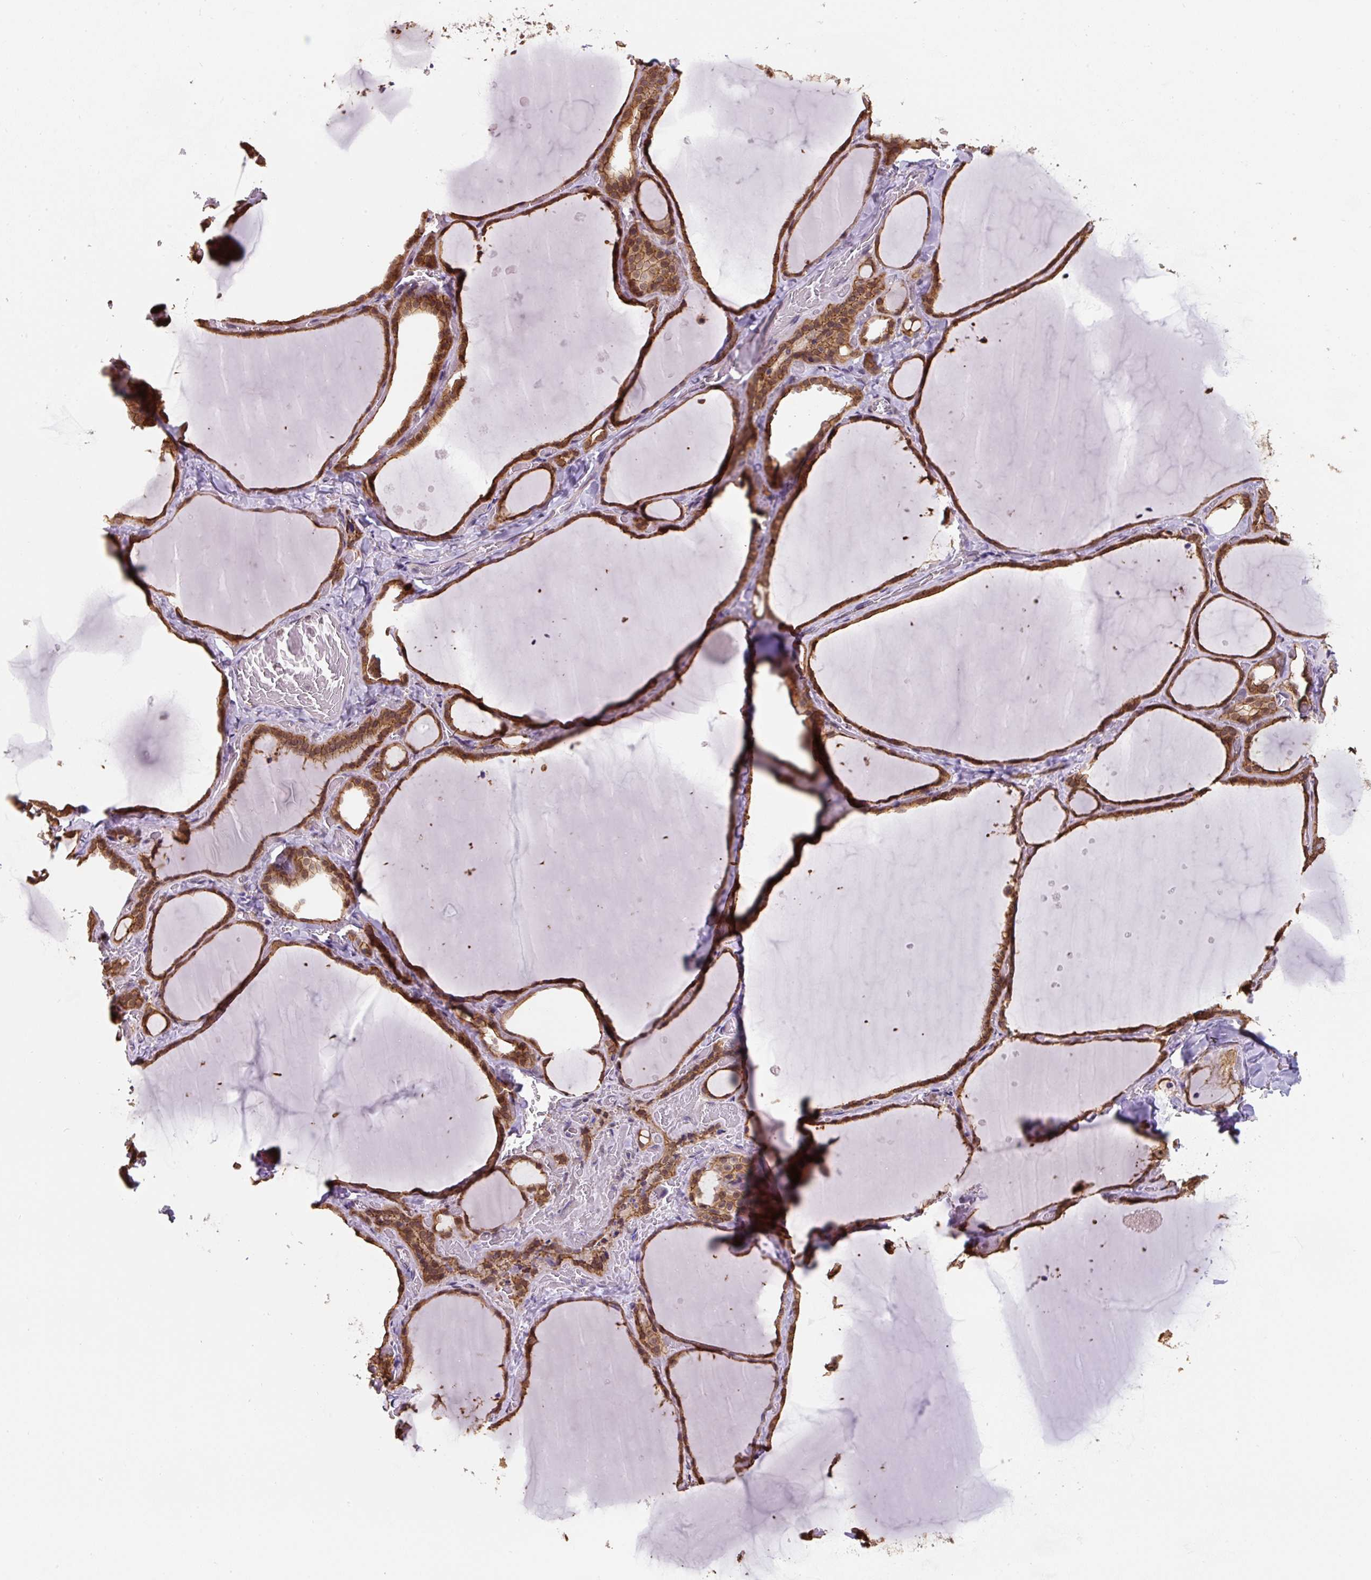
{"staining": {"intensity": "moderate", "quantity": ">75%", "location": "cytoplasmic/membranous,nuclear"}, "tissue": "thyroid gland", "cell_type": "Glandular cells", "image_type": "normal", "snomed": [{"axis": "morphology", "description": "Normal tissue, NOS"}, {"axis": "topography", "description": "Thyroid gland"}], "caption": "Protein staining by immunohistochemistry (IHC) exhibits moderate cytoplasmic/membranous,nuclear staining in about >75% of glandular cells in normal thyroid gland. (Stains: DAB in brown, nuclei in blue, Microscopy: brightfield microscopy at high magnification).", "gene": "ST13", "patient": {"sex": "female", "age": 36}}